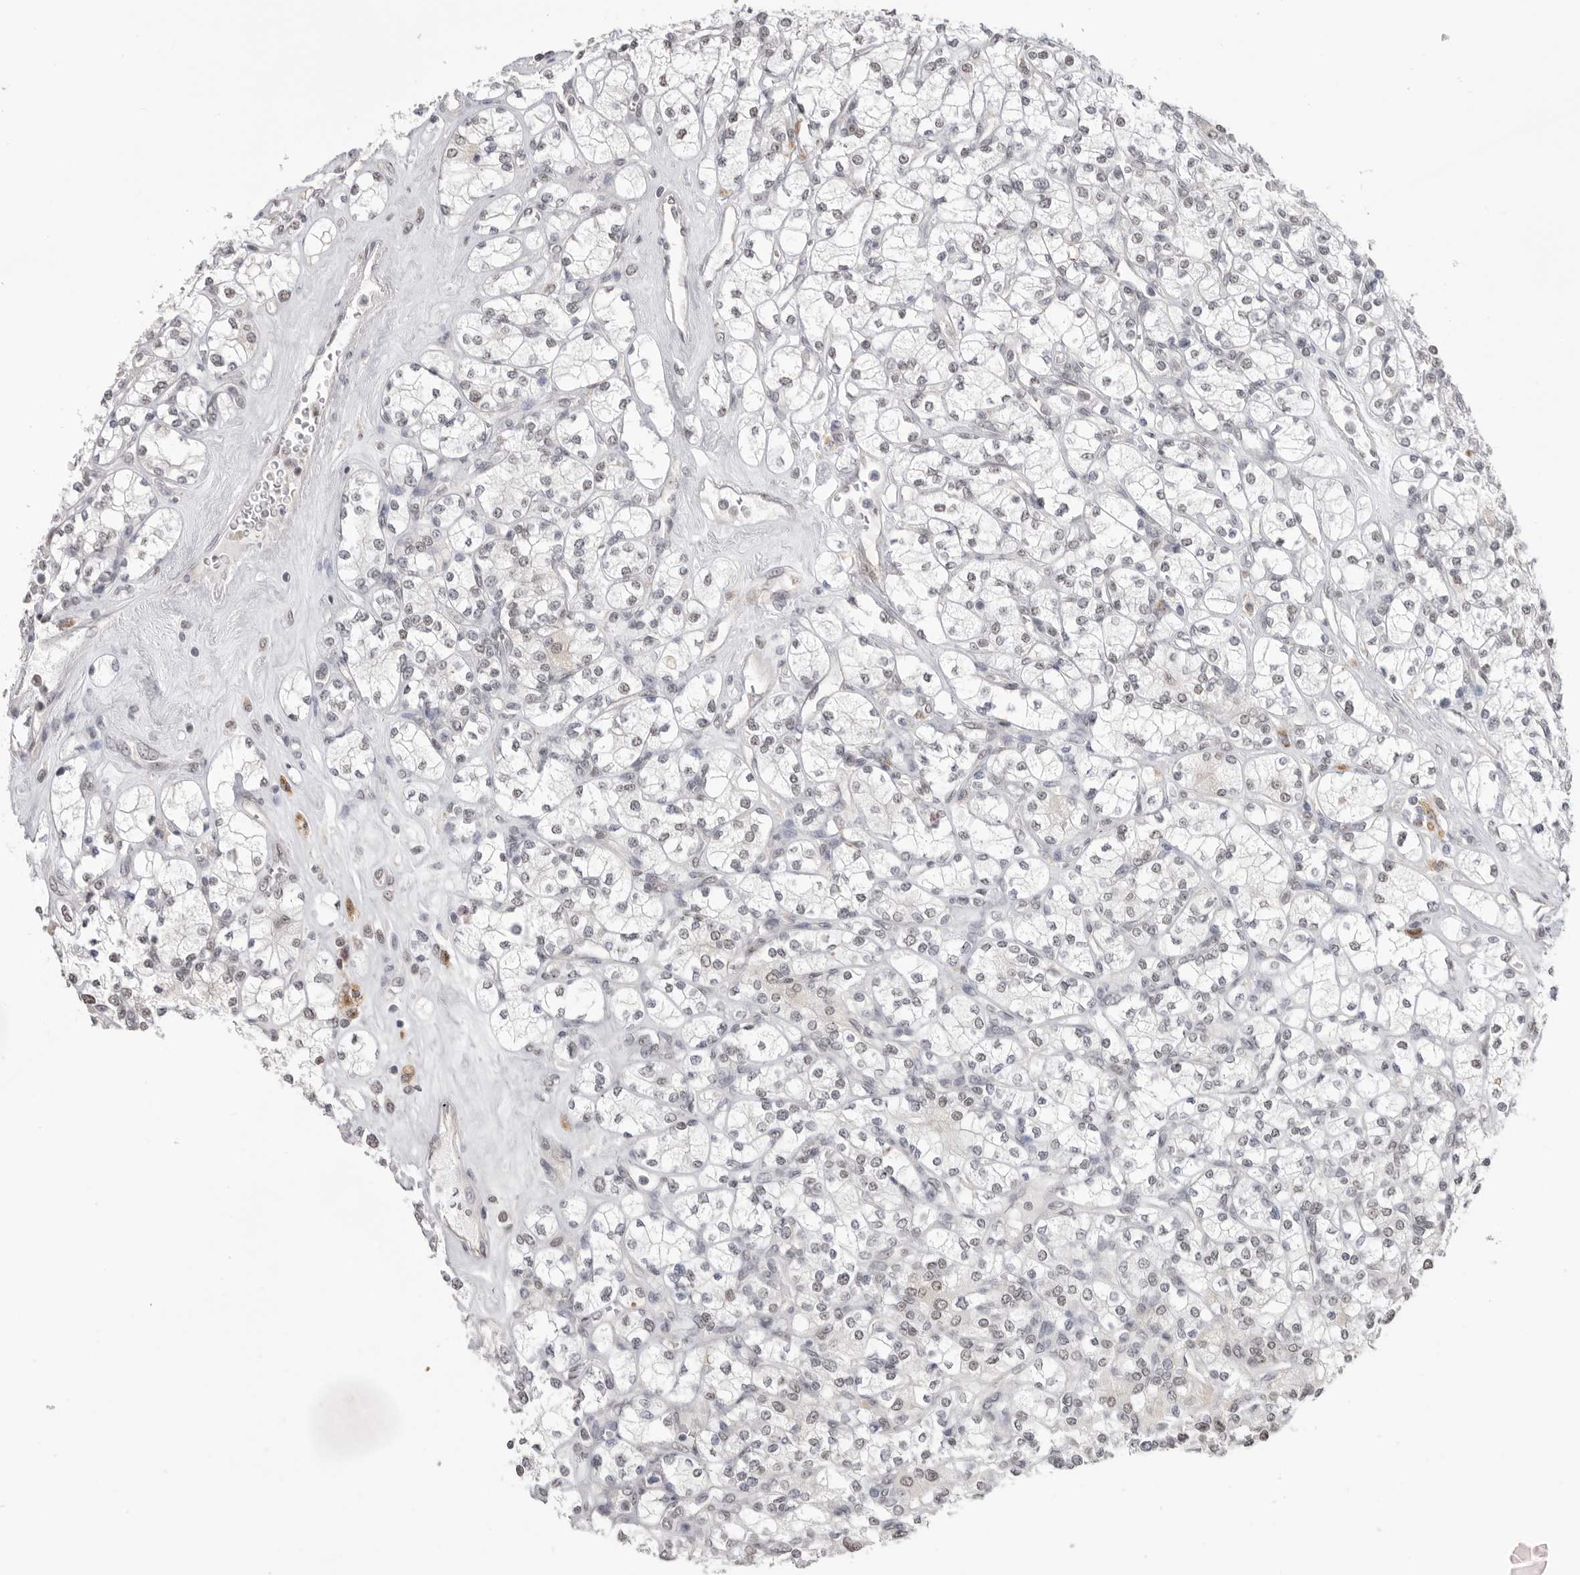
{"staining": {"intensity": "negative", "quantity": "none", "location": "none"}, "tissue": "renal cancer", "cell_type": "Tumor cells", "image_type": "cancer", "snomed": [{"axis": "morphology", "description": "Adenocarcinoma, NOS"}, {"axis": "topography", "description": "Kidney"}], "caption": "A high-resolution micrograph shows immunohistochemistry staining of adenocarcinoma (renal), which demonstrates no significant expression in tumor cells.", "gene": "BCLAF3", "patient": {"sex": "male", "age": 77}}